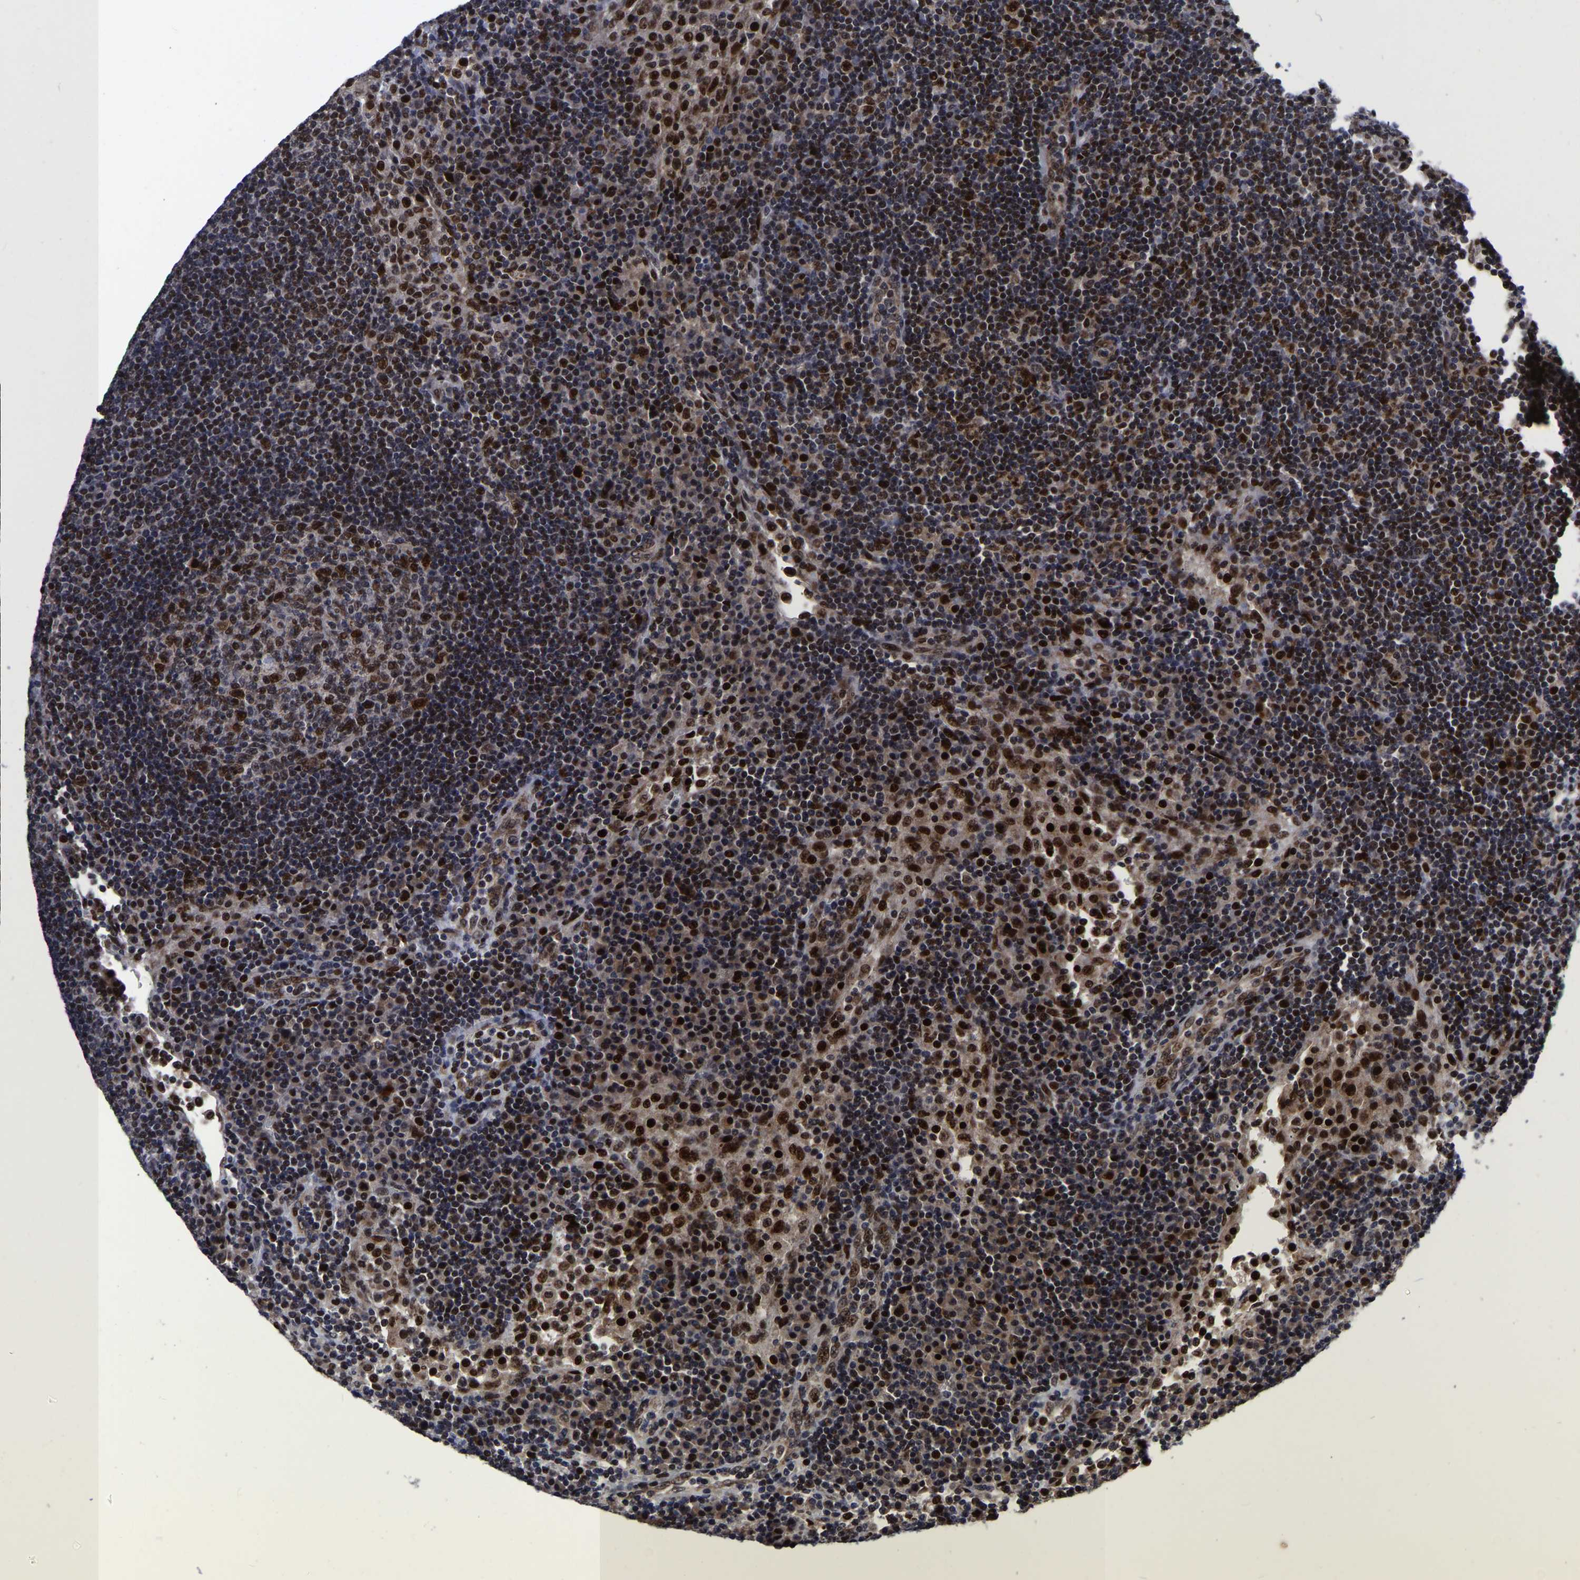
{"staining": {"intensity": "strong", "quantity": ">75%", "location": "nuclear"}, "tissue": "lymph node", "cell_type": "Germinal center cells", "image_type": "normal", "snomed": [{"axis": "morphology", "description": "Normal tissue, NOS"}, {"axis": "topography", "description": "Lymph node"}], "caption": "Immunohistochemistry (DAB (3,3'-diaminobenzidine)) staining of unremarkable human lymph node displays strong nuclear protein expression in about >75% of germinal center cells.", "gene": "JUNB", "patient": {"sex": "female", "age": 53}}